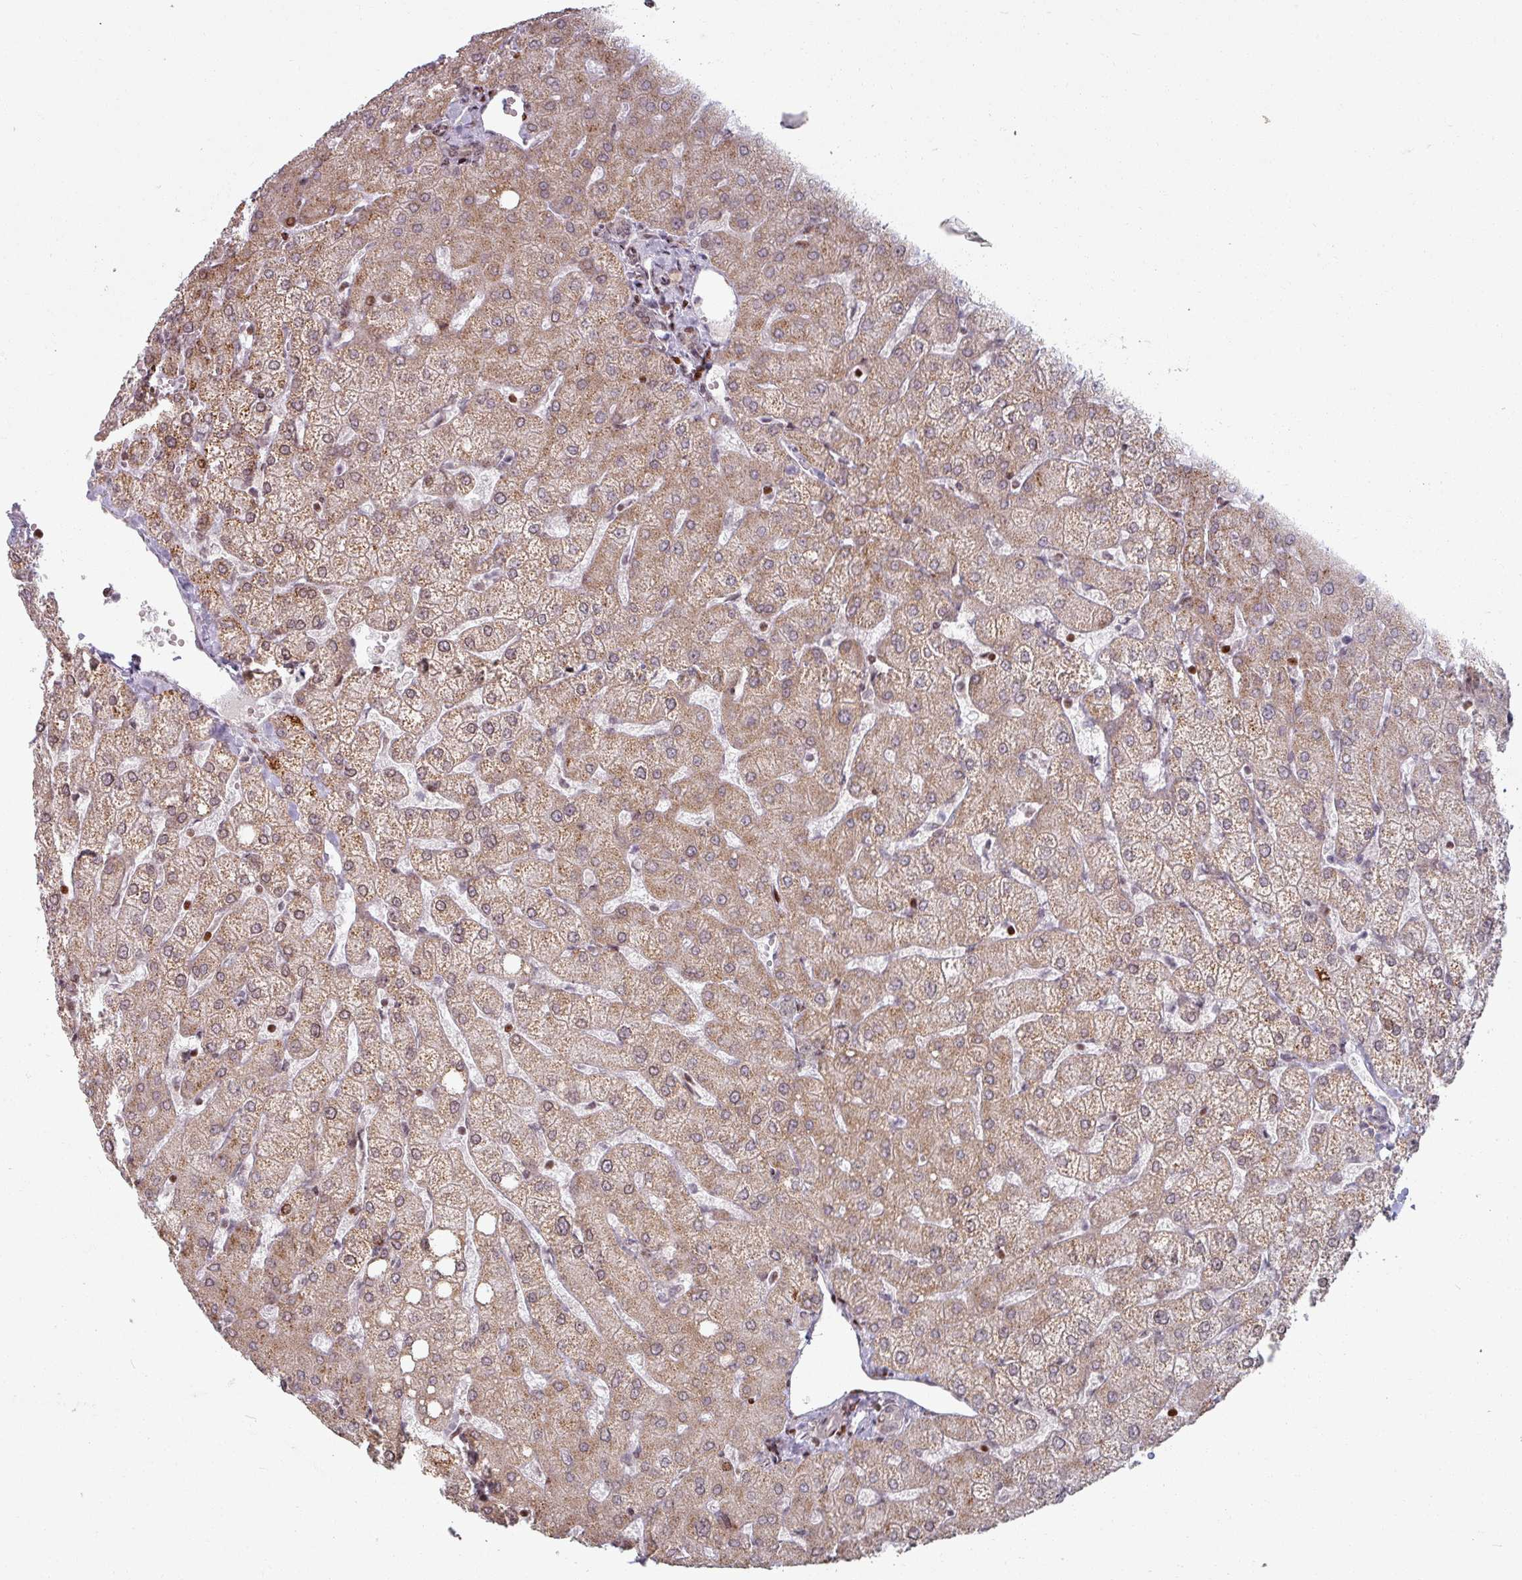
{"staining": {"intensity": "weak", "quantity": "25%-75%", "location": "cytoplasmic/membranous,nuclear"}, "tissue": "liver", "cell_type": "Cholangiocytes", "image_type": "normal", "snomed": [{"axis": "morphology", "description": "Normal tissue, NOS"}, {"axis": "topography", "description": "Liver"}], "caption": "Immunohistochemistry (IHC) of benign human liver reveals low levels of weak cytoplasmic/membranous,nuclear staining in approximately 25%-75% of cholangiocytes. (DAB = brown stain, brightfield microscopy at high magnification).", "gene": "NCOR1", "patient": {"sex": "female", "age": 54}}